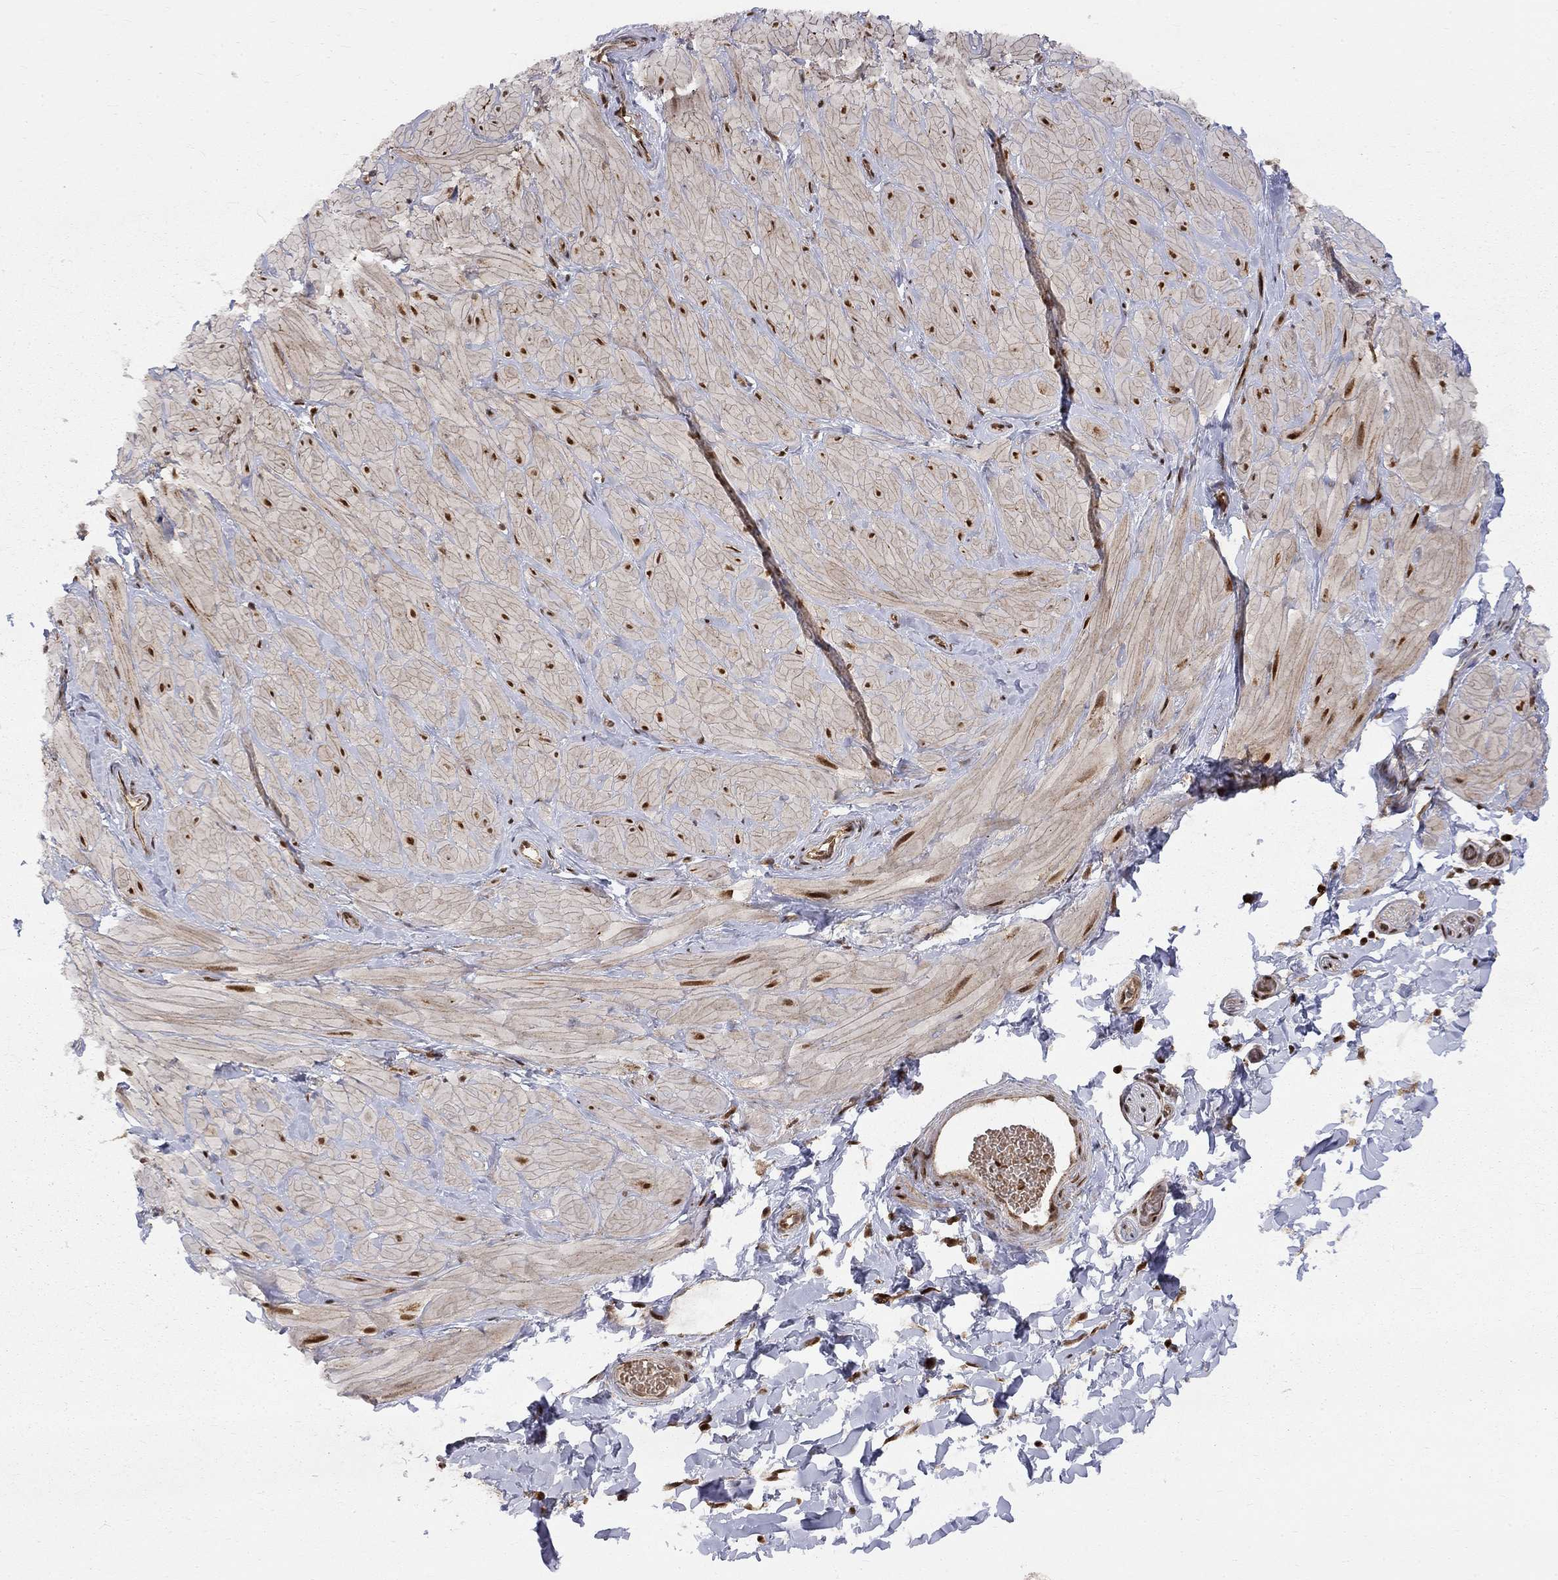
{"staining": {"intensity": "strong", "quantity": "25%-75%", "location": "nuclear"}, "tissue": "soft tissue", "cell_type": "Fibroblasts", "image_type": "normal", "snomed": [{"axis": "morphology", "description": "Normal tissue, NOS"}, {"axis": "topography", "description": "Smooth muscle"}, {"axis": "topography", "description": "Peripheral nerve tissue"}], "caption": "This histopathology image exhibits immunohistochemistry (IHC) staining of unremarkable human soft tissue, with high strong nuclear positivity in approximately 25%-75% of fibroblasts.", "gene": "ELOB", "patient": {"sex": "male", "age": 22}}